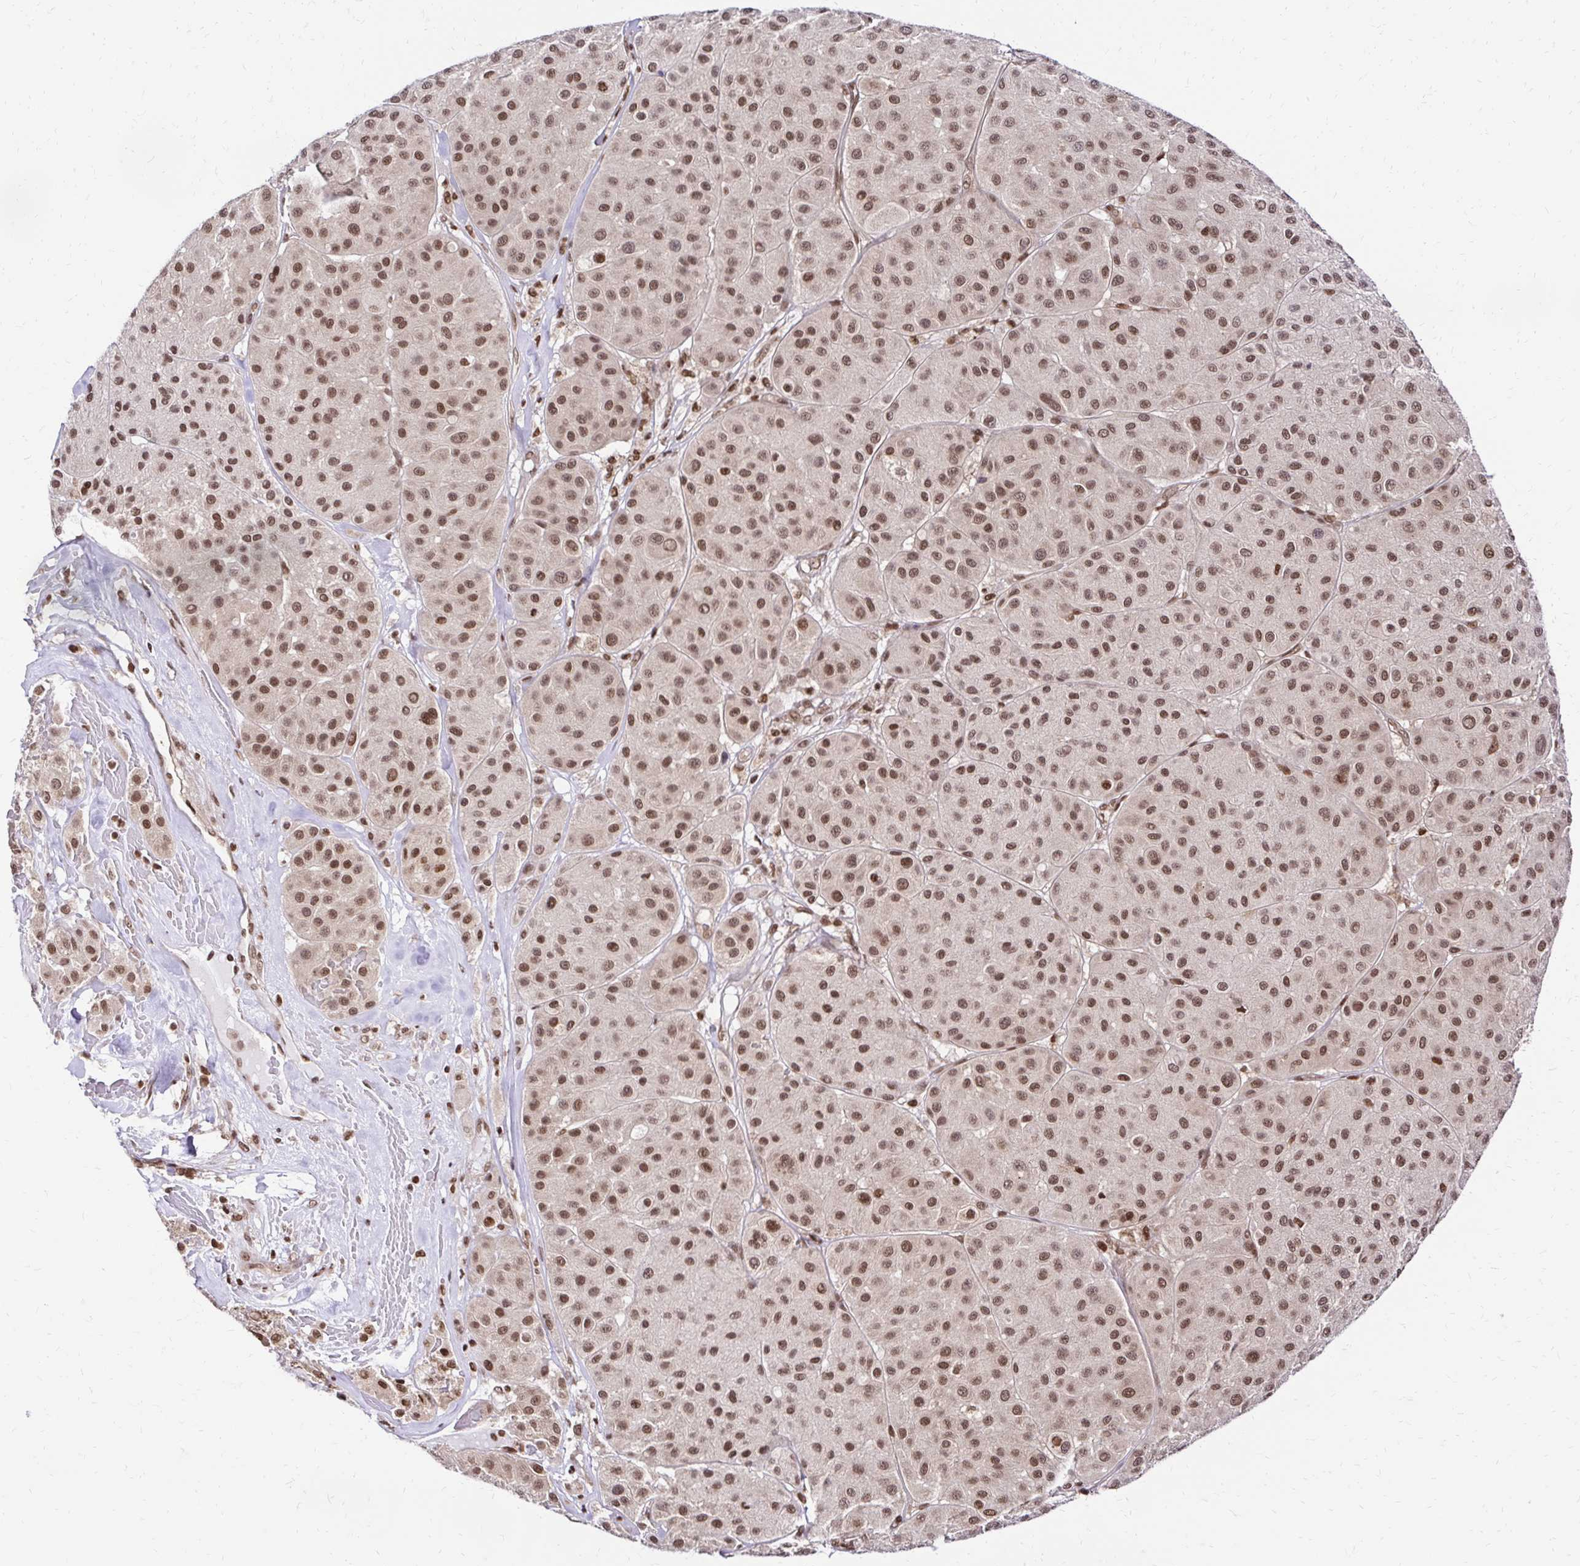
{"staining": {"intensity": "moderate", "quantity": ">75%", "location": "nuclear"}, "tissue": "melanoma", "cell_type": "Tumor cells", "image_type": "cancer", "snomed": [{"axis": "morphology", "description": "Malignant melanoma, Metastatic site"}, {"axis": "topography", "description": "Smooth muscle"}], "caption": "IHC (DAB) staining of human malignant melanoma (metastatic site) shows moderate nuclear protein staining in approximately >75% of tumor cells.", "gene": "GLYR1", "patient": {"sex": "male", "age": 41}}